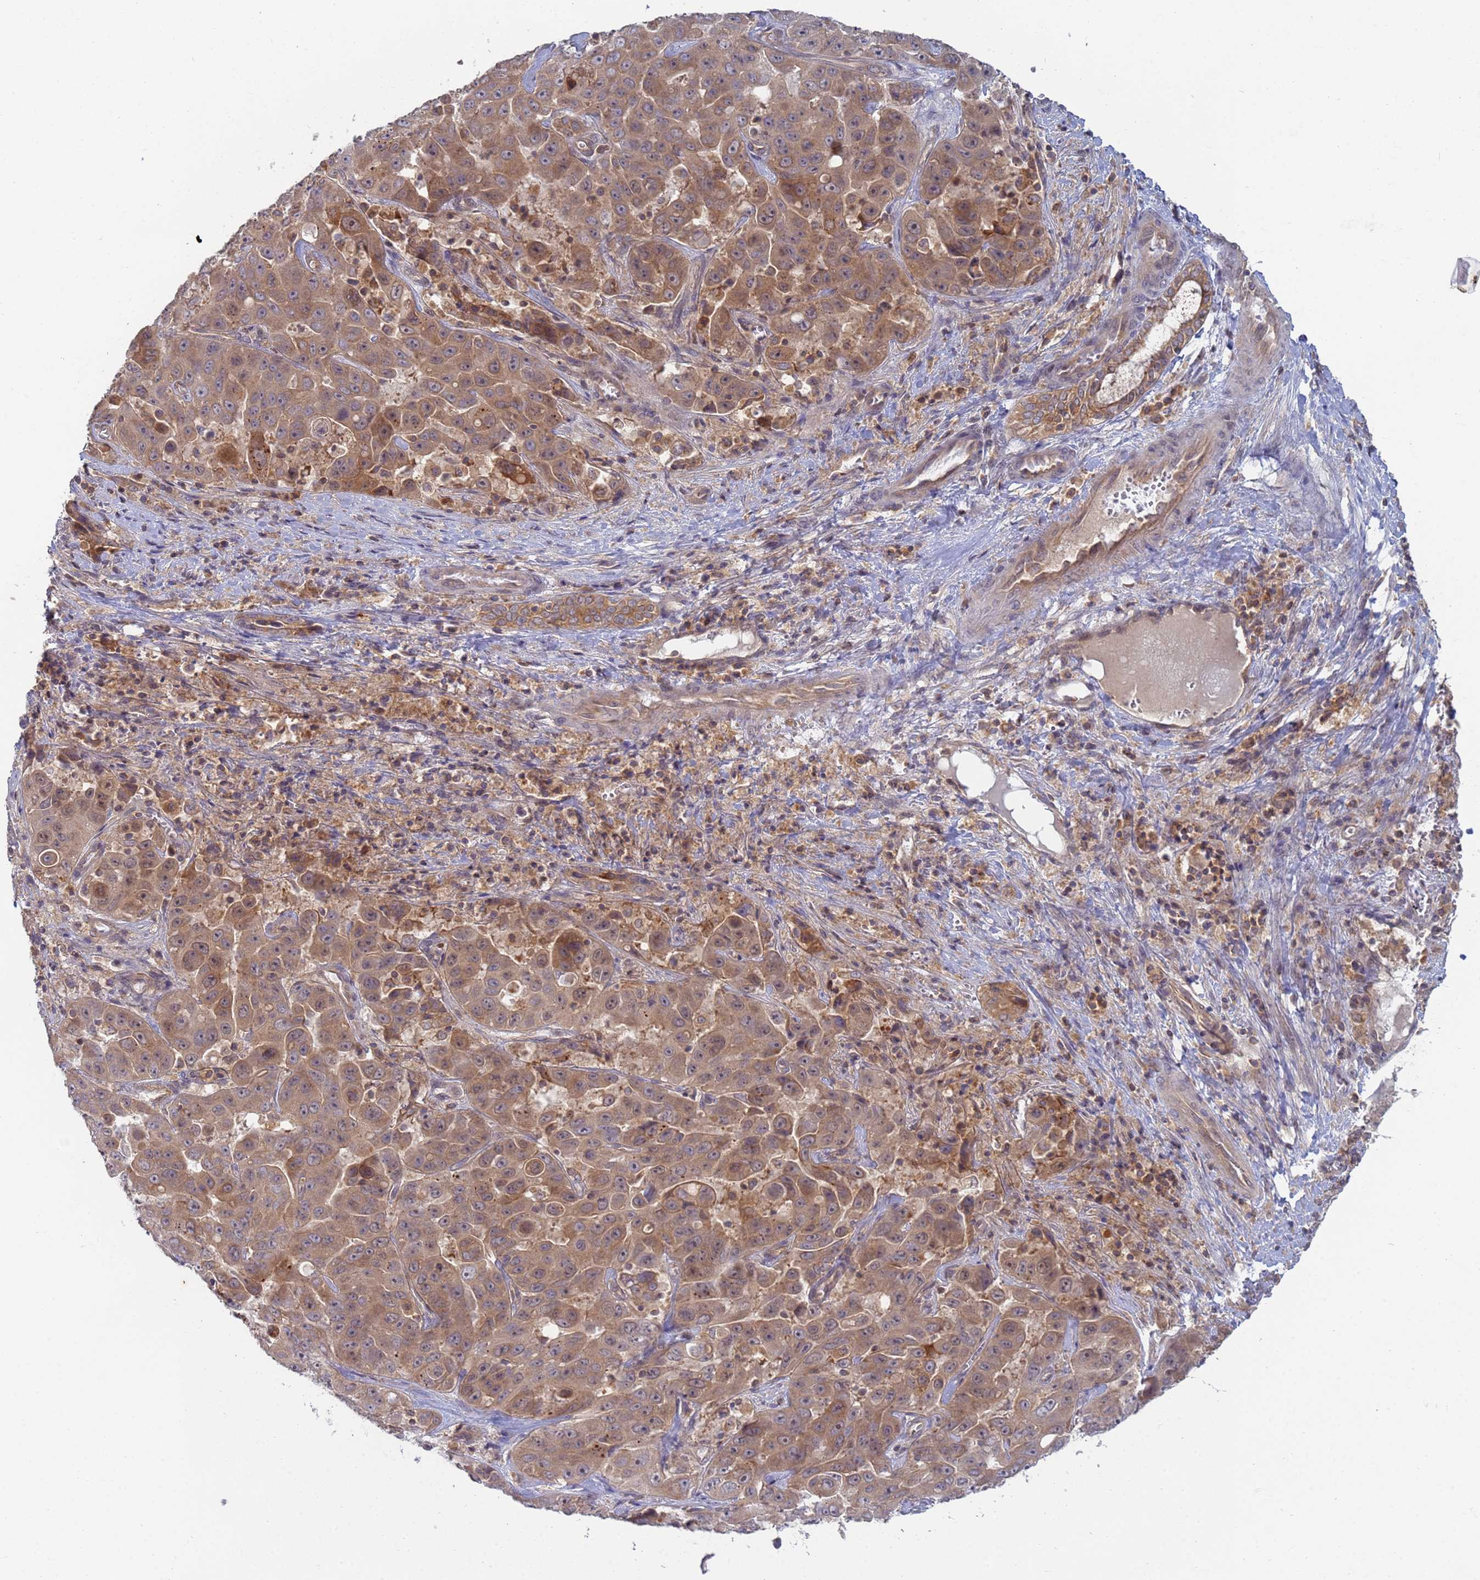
{"staining": {"intensity": "moderate", "quantity": ">75%", "location": "cytoplasmic/membranous,nuclear"}, "tissue": "liver cancer", "cell_type": "Tumor cells", "image_type": "cancer", "snomed": [{"axis": "morphology", "description": "Cholangiocarcinoma"}, {"axis": "topography", "description": "Liver"}], "caption": "Immunohistochemical staining of human liver cancer displays moderate cytoplasmic/membranous and nuclear protein positivity in about >75% of tumor cells.", "gene": "SHARPIN", "patient": {"sex": "female", "age": 52}}